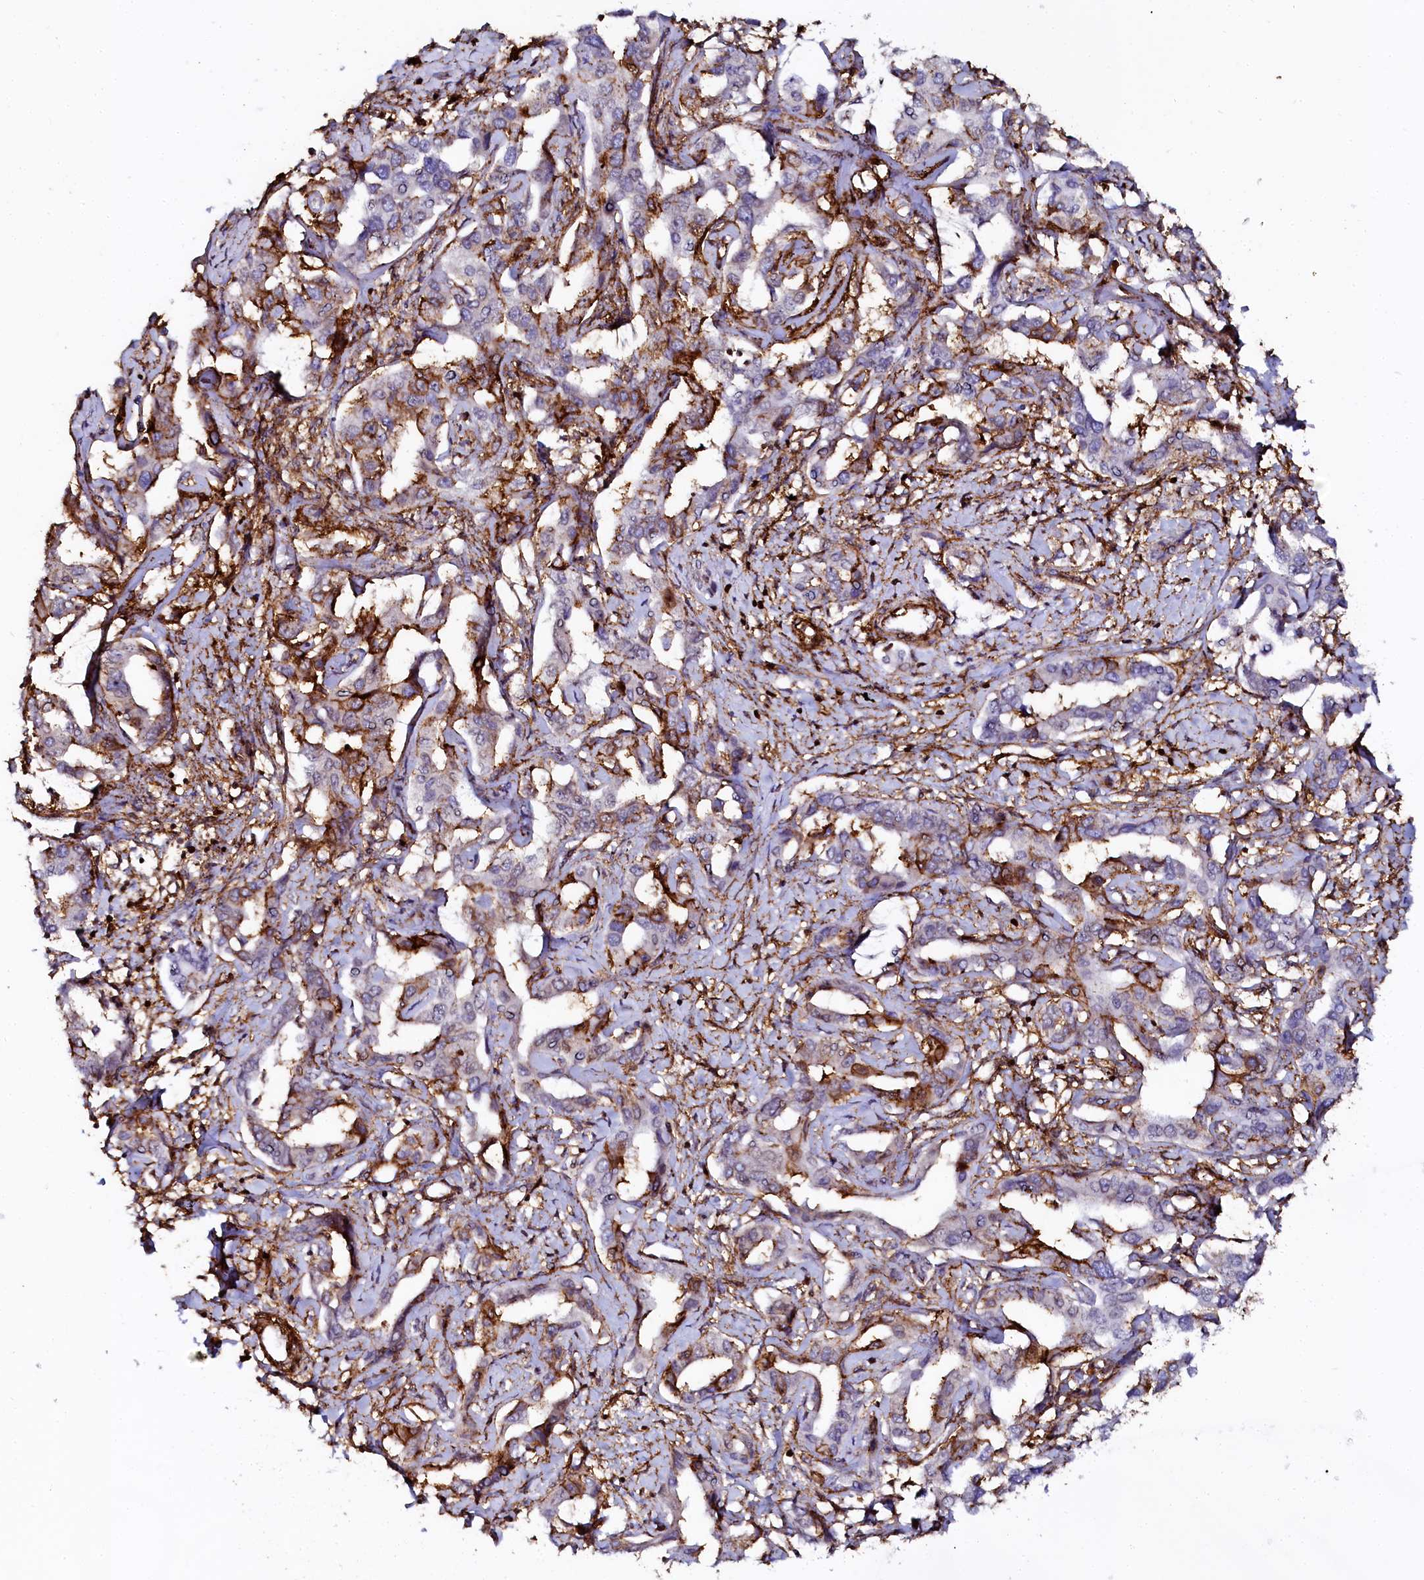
{"staining": {"intensity": "moderate", "quantity": "<25%", "location": "cytoplasmic/membranous"}, "tissue": "liver cancer", "cell_type": "Tumor cells", "image_type": "cancer", "snomed": [{"axis": "morphology", "description": "Cholangiocarcinoma"}, {"axis": "topography", "description": "Liver"}], "caption": "Immunohistochemical staining of human liver cancer demonstrates low levels of moderate cytoplasmic/membranous positivity in approximately <25% of tumor cells. Nuclei are stained in blue.", "gene": "AAAS", "patient": {"sex": "male", "age": 59}}